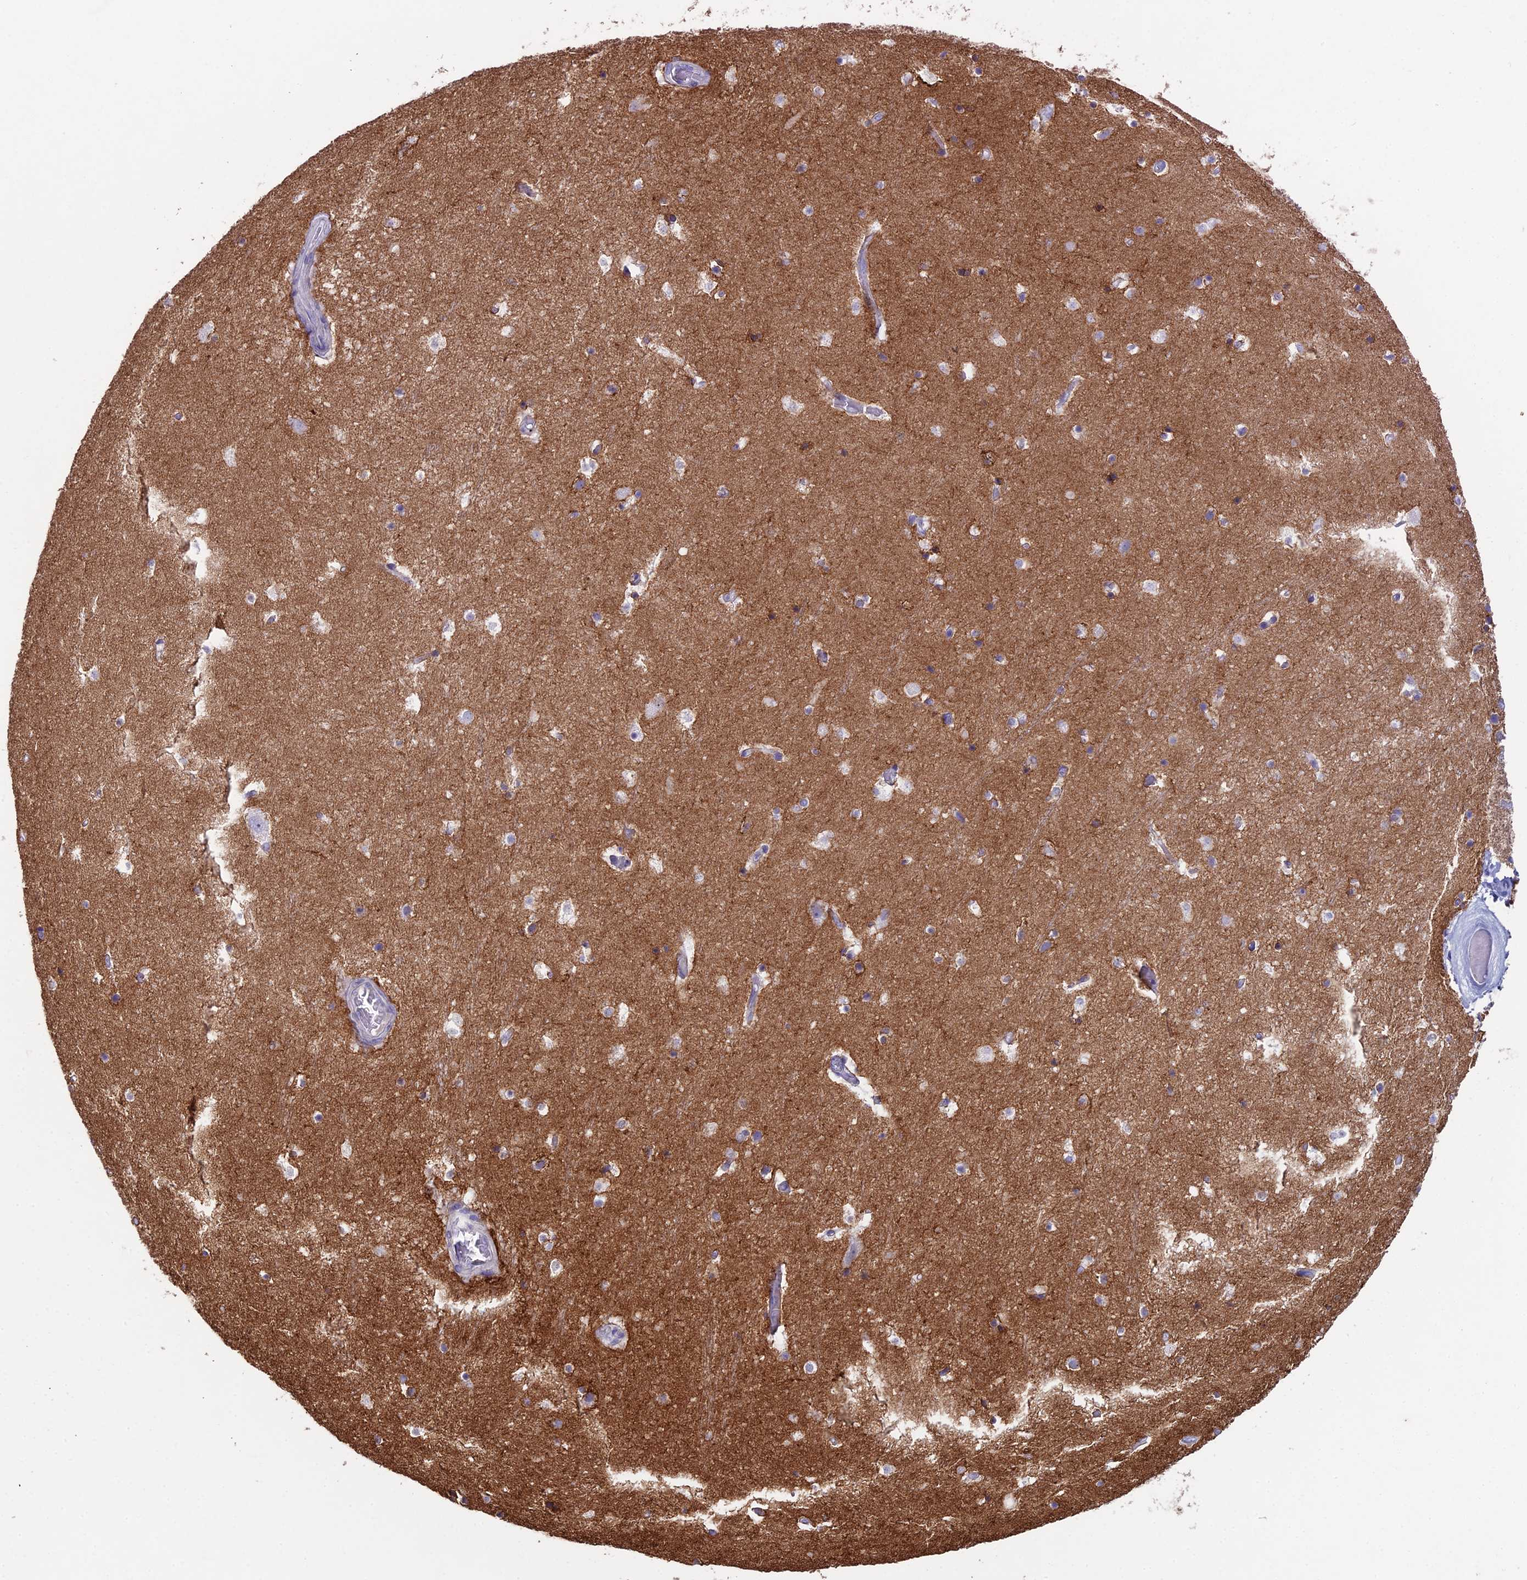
{"staining": {"intensity": "moderate", "quantity": "<25%", "location": "cytoplasmic/membranous"}, "tissue": "hippocampus", "cell_type": "Glial cells", "image_type": "normal", "snomed": [{"axis": "morphology", "description": "Normal tissue, NOS"}, {"axis": "topography", "description": "Hippocampus"}], "caption": "A photomicrograph showing moderate cytoplasmic/membranous expression in approximately <25% of glial cells in benign hippocampus, as visualized by brown immunohistochemical staining.", "gene": "NCAM1", "patient": {"sex": "female", "age": 52}}